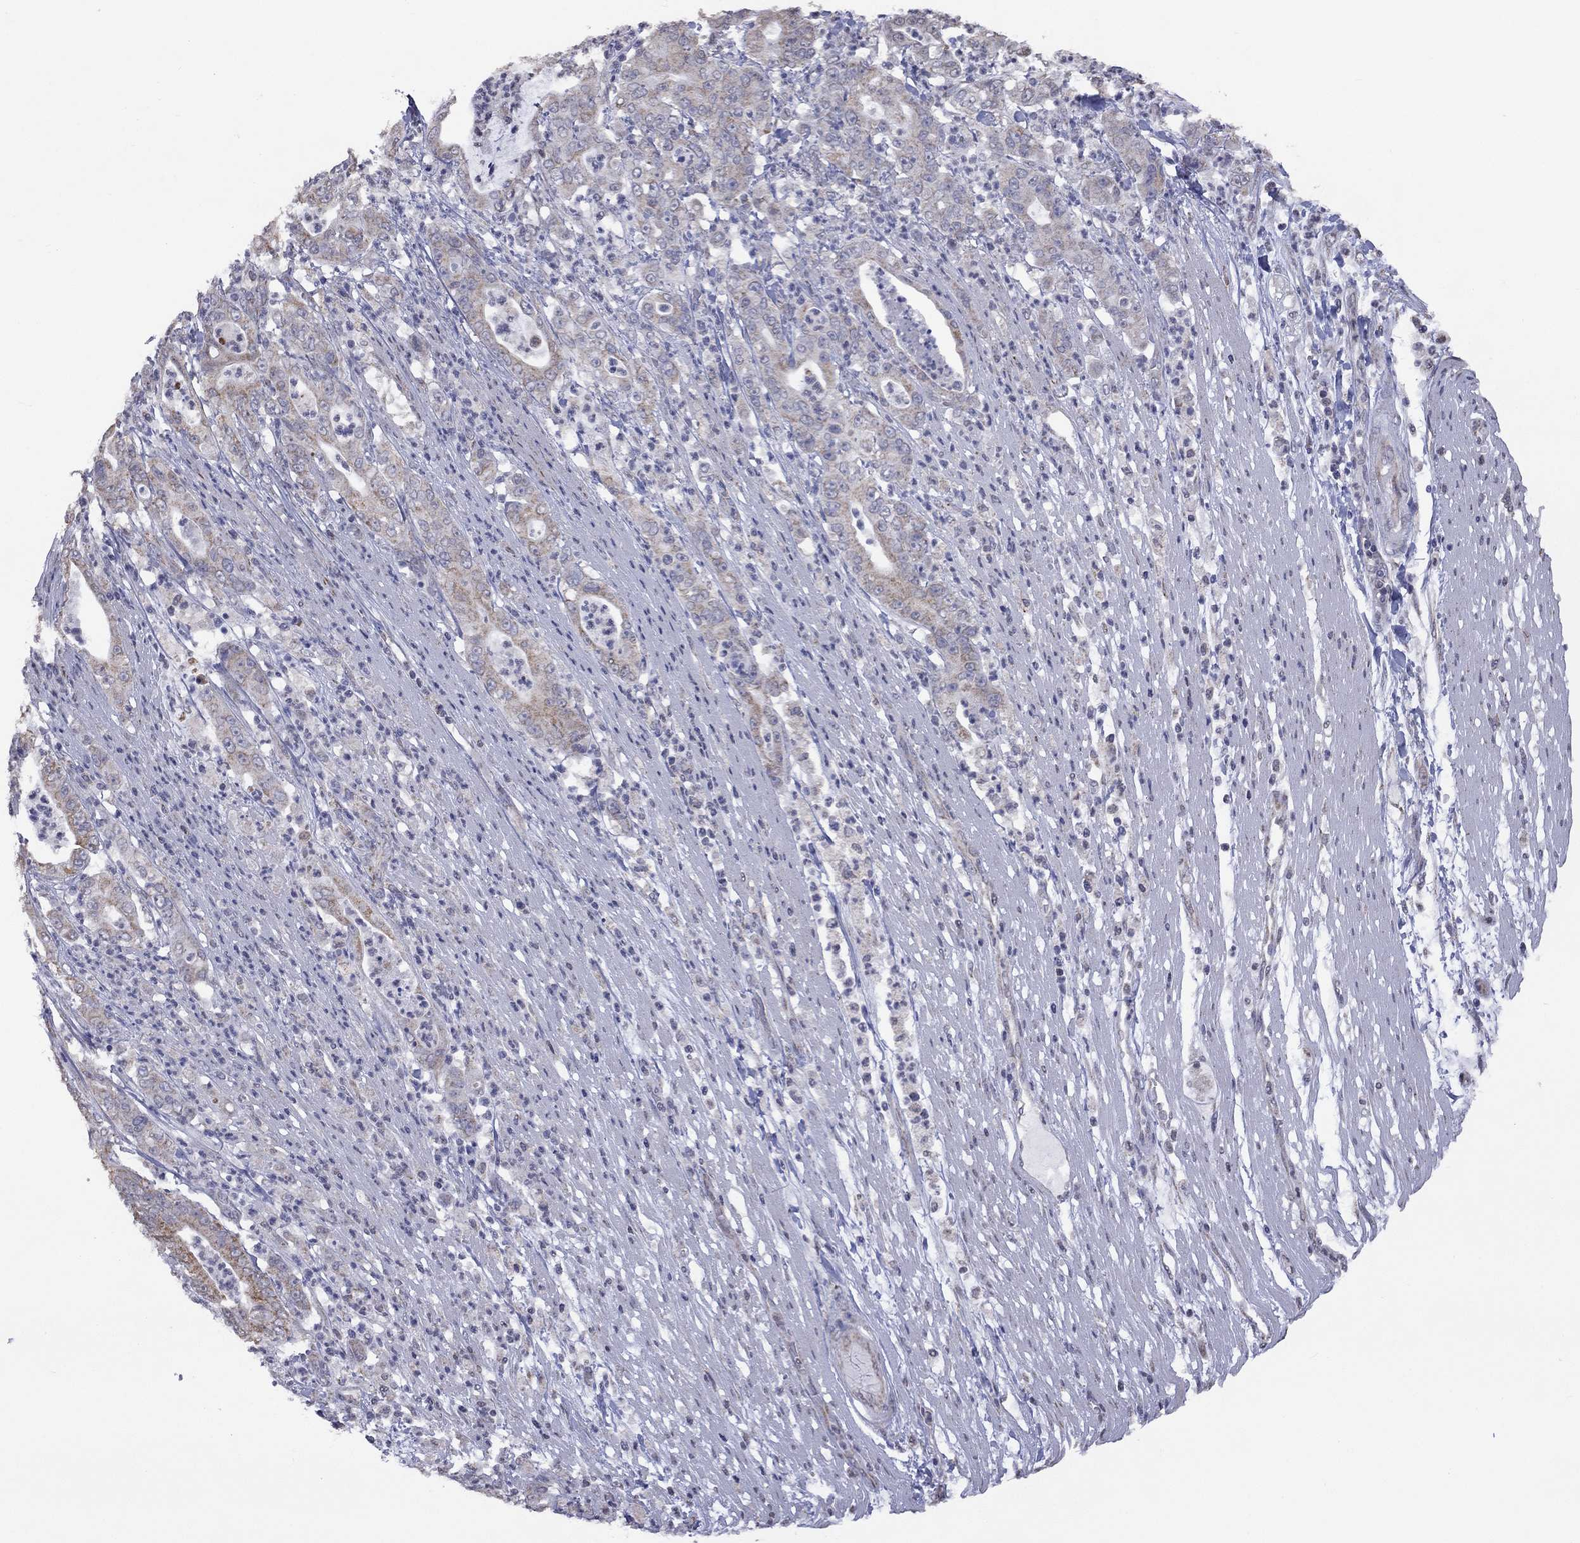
{"staining": {"intensity": "strong", "quantity": "25%-75%", "location": "cytoplasmic/membranous"}, "tissue": "pancreatic cancer", "cell_type": "Tumor cells", "image_type": "cancer", "snomed": [{"axis": "morphology", "description": "Adenocarcinoma, NOS"}, {"axis": "topography", "description": "Pancreas"}], "caption": "Pancreatic cancer (adenocarcinoma) stained with a protein marker reveals strong staining in tumor cells.", "gene": "NDUFB1", "patient": {"sex": "male", "age": 71}}